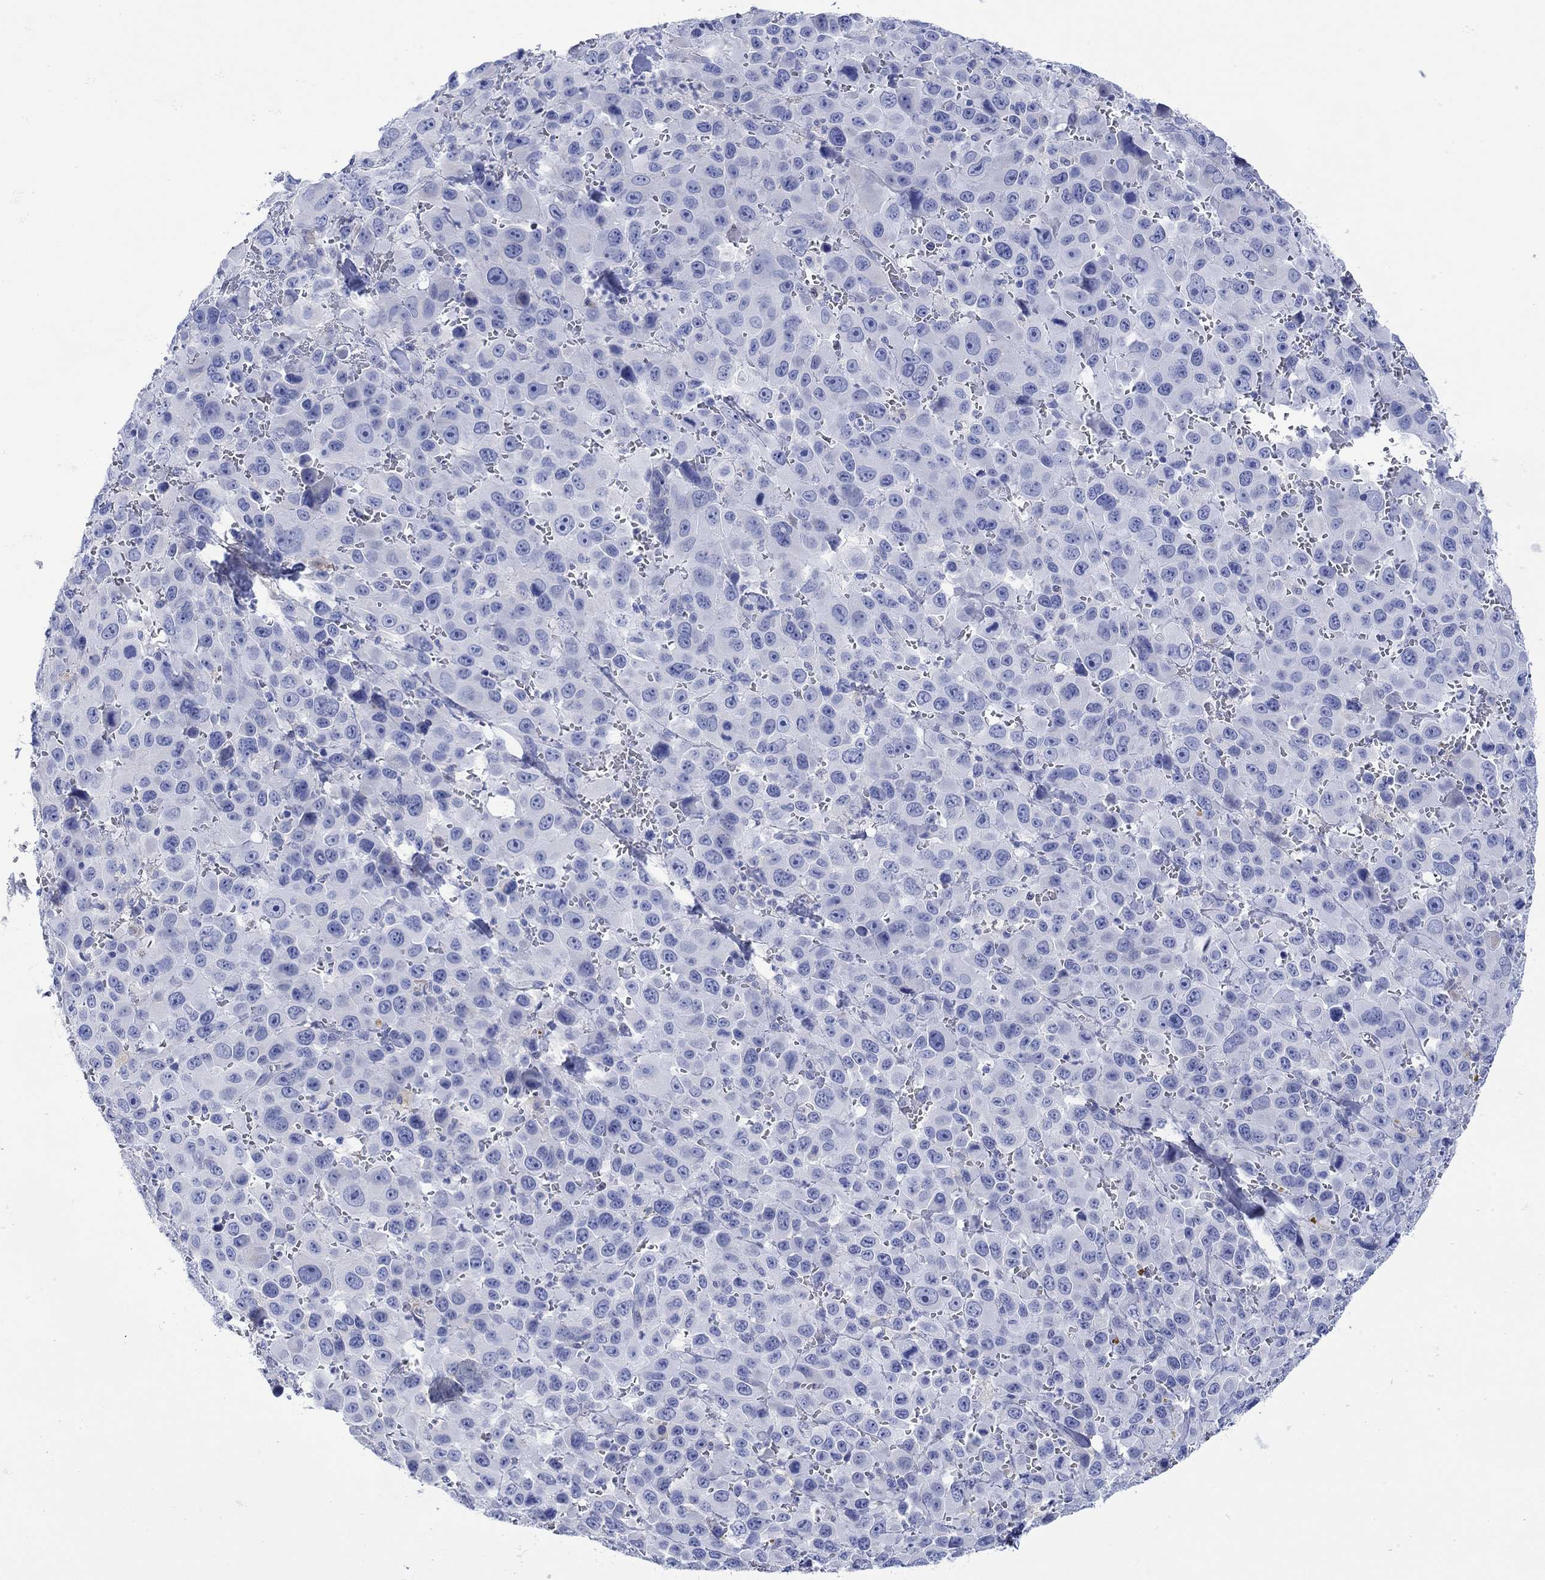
{"staining": {"intensity": "weak", "quantity": "<25%", "location": "cytoplasmic/membranous"}, "tissue": "melanoma", "cell_type": "Tumor cells", "image_type": "cancer", "snomed": [{"axis": "morphology", "description": "Malignant melanoma, NOS"}, {"axis": "topography", "description": "Skin"}], "caption": "The micrograph reveals no significant staining in tumor cells of malignant melanoma.", "gene": "ANKMY1", "patient": {"sex": "female", "age": 91}}